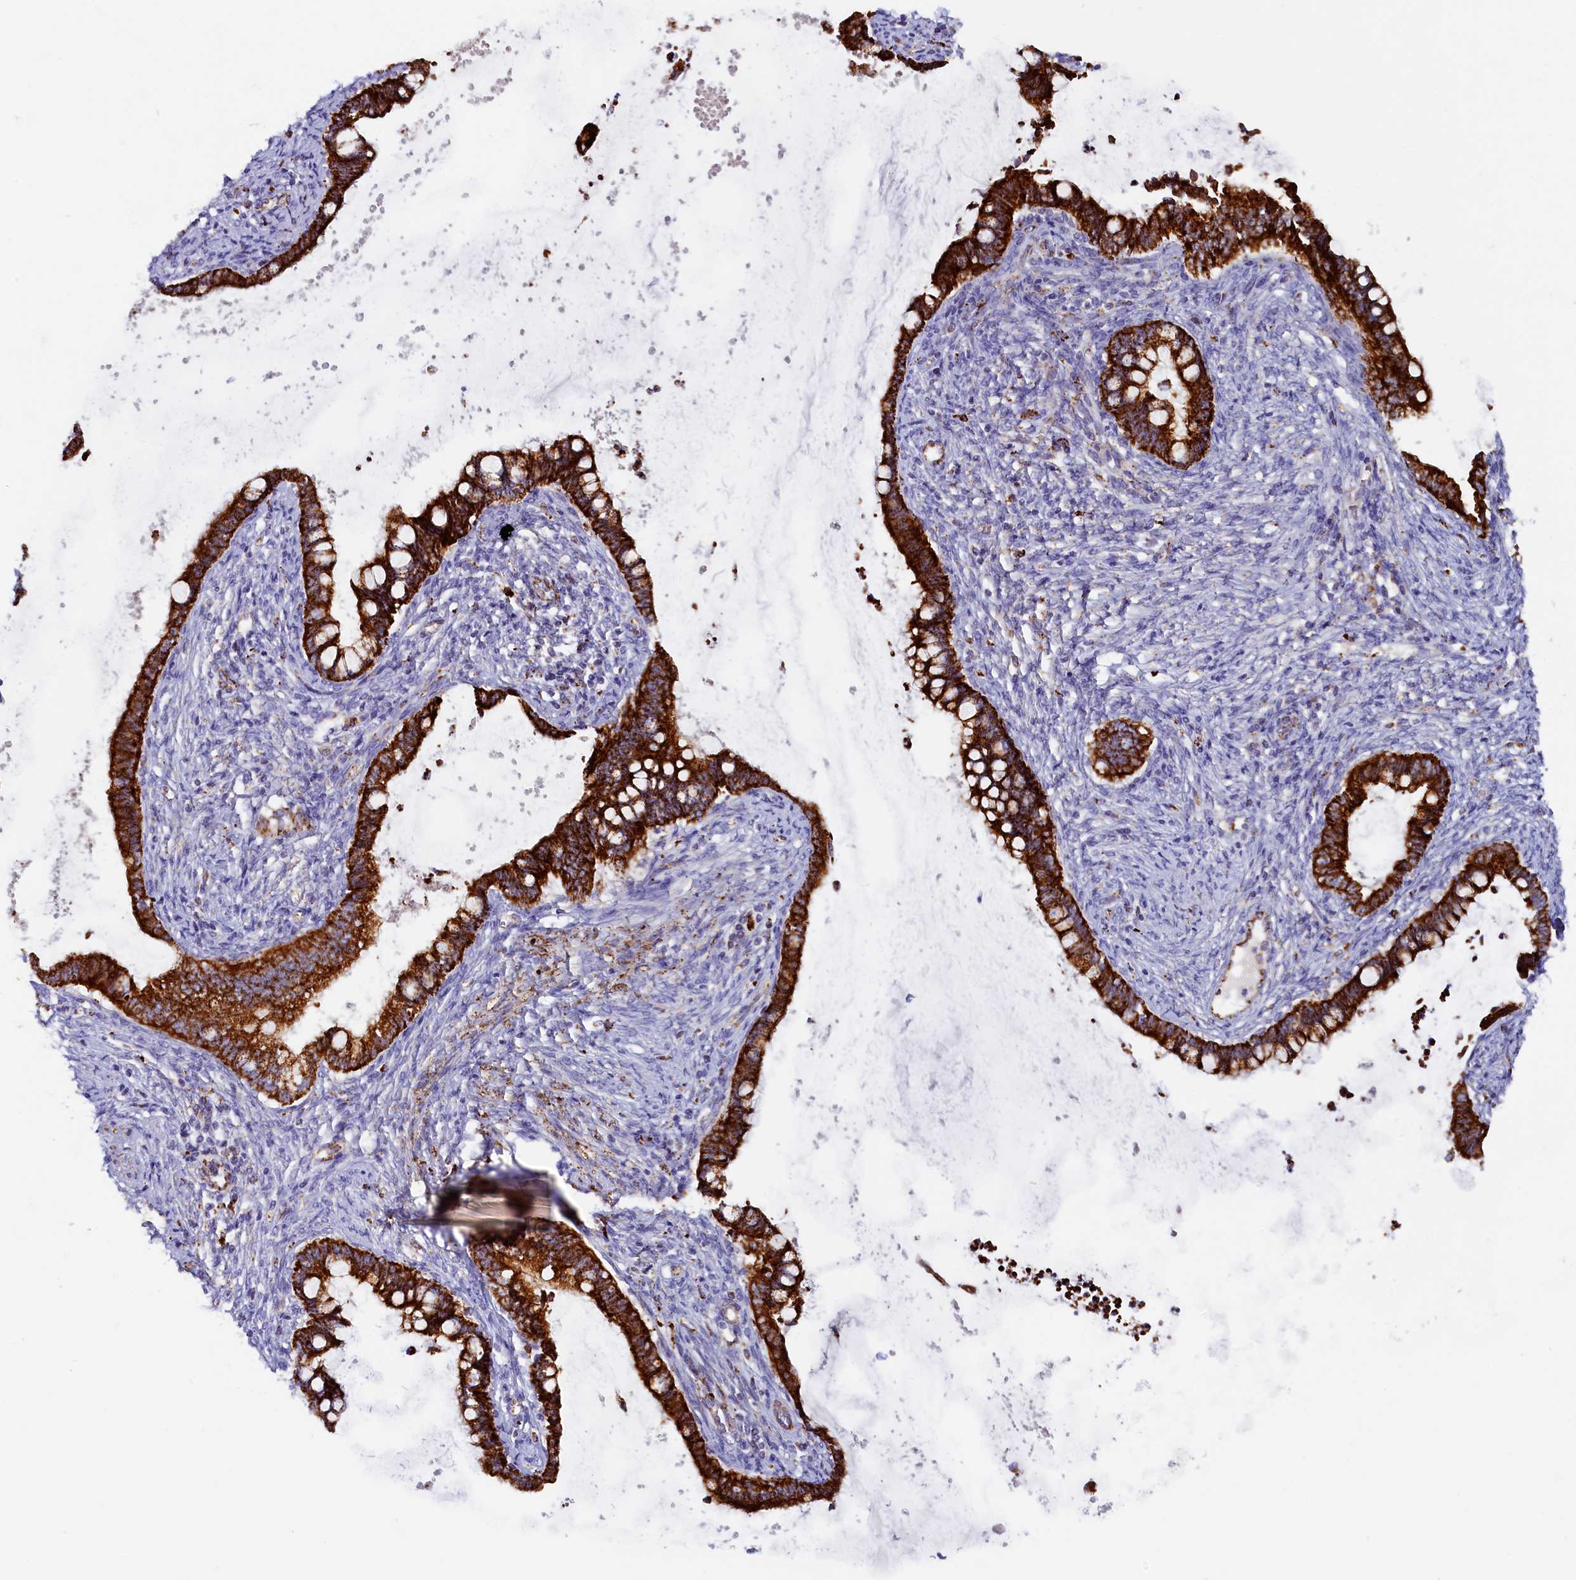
{"staining": {"intensity": "strong", "quantity": ">75%", "location": "cytoplasmic/membranous"}, "tissue": "cervical cancer", "cell_type": "Tumor cells", "image_type": "cancer", "snomed": [{"axis": "morphology", "description": "Adenocarcinoma, NOS"}, {"axis": "topography", "description": "Cervix"}], "caption": "Protein staining of adenocarcinoma (cervical) tissue exhibits strong cytoplasmic/membranous expression in approximately >75% of tumor cells.", "gene": "AKTIP", "patient": {"sex": "female", "age": 44}}